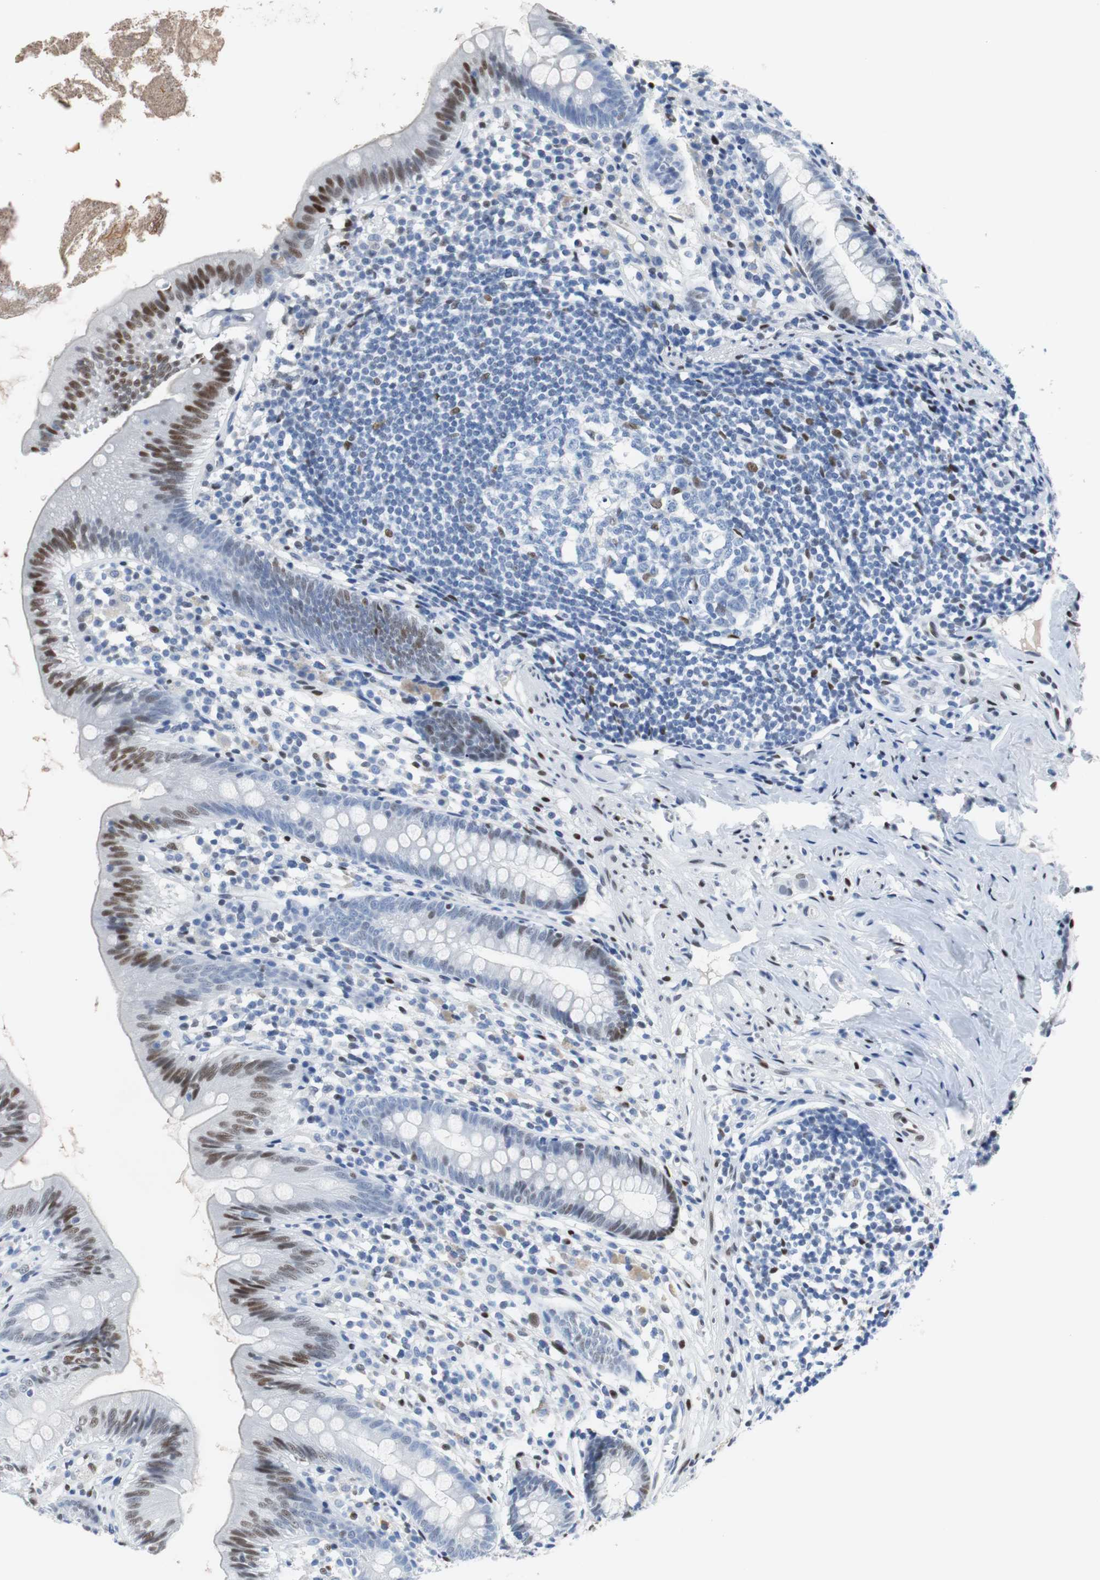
{"staining": {"intensity": "moderate", "quantity": "25%-75%", "location": "nuclear"}, "tissue": "appendix", "cell_type": "Glandular cells", "image_type": "normal", "snomed": [{"axis": "morphology", "description": "Normal tissue, NOS"}, {"axis": "topography", "description": "Appendix"}], "caption": "Immunohistochemistry of normal human appendix reveals medium levels of moderate nuclear positivity in approximately 25%-75% of glandular cells.", "gene": "JUN", "patient": {"sex": "male", "age": 52}}